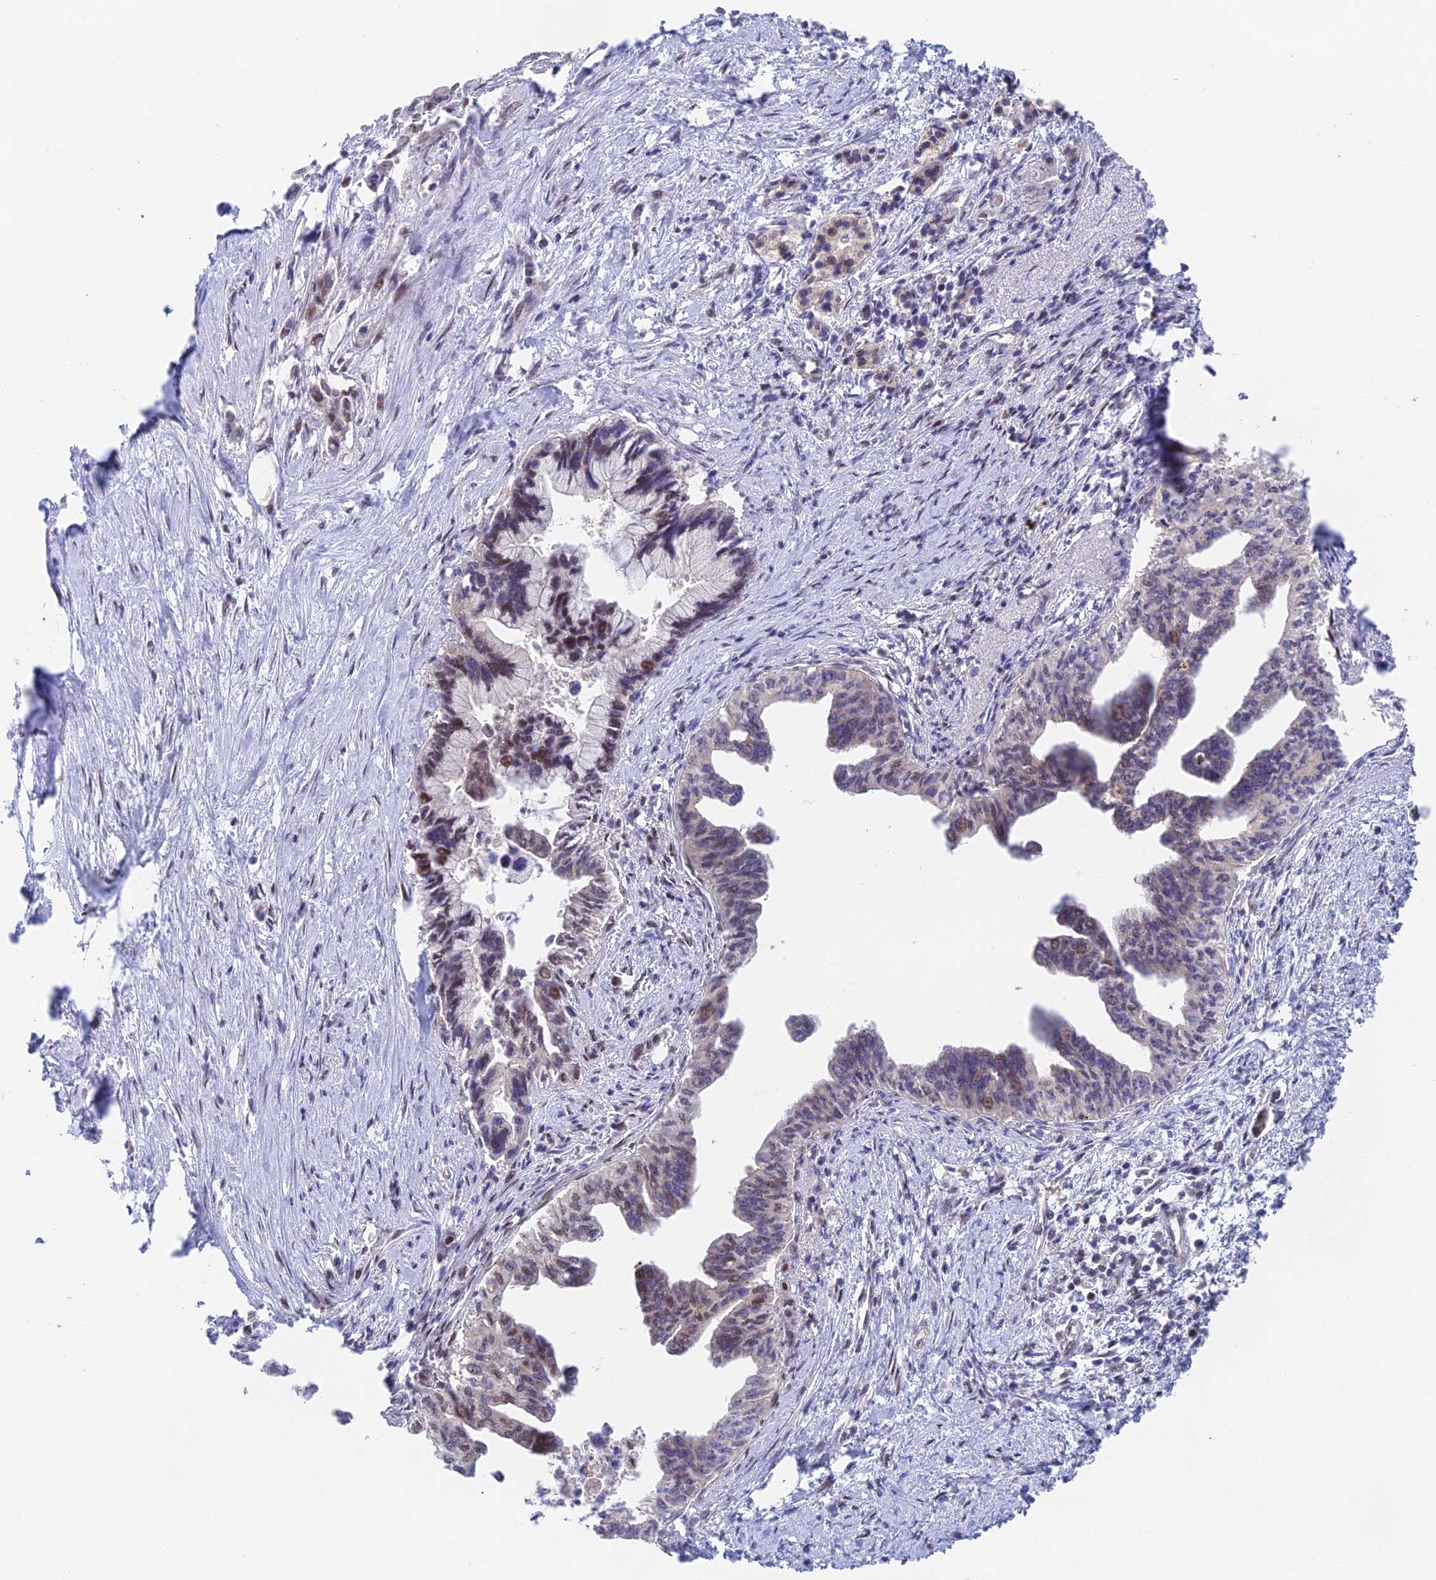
{"staining": {"intensity": "moderate", "quantity": "<25%", "location": "nuclear"}, "tissue": "pancreatic cancer", "cell_type": "Tumor cells", "image_type": "cancer", "snomed": [{"axis": "morphology", "description": "Adenocarcinoma, NOS"}, {"axis": "topography", "description": "Pancreas"}], "caption": "The immunohistochemical stain shows moderate nuclear expression in tumor cells of pancreatic cancer tissue. (Brightfield microscopy of DAB IHC at high magnification).", "gene": "MRPL17", "patient": {"sex": "female", "age": 83}}